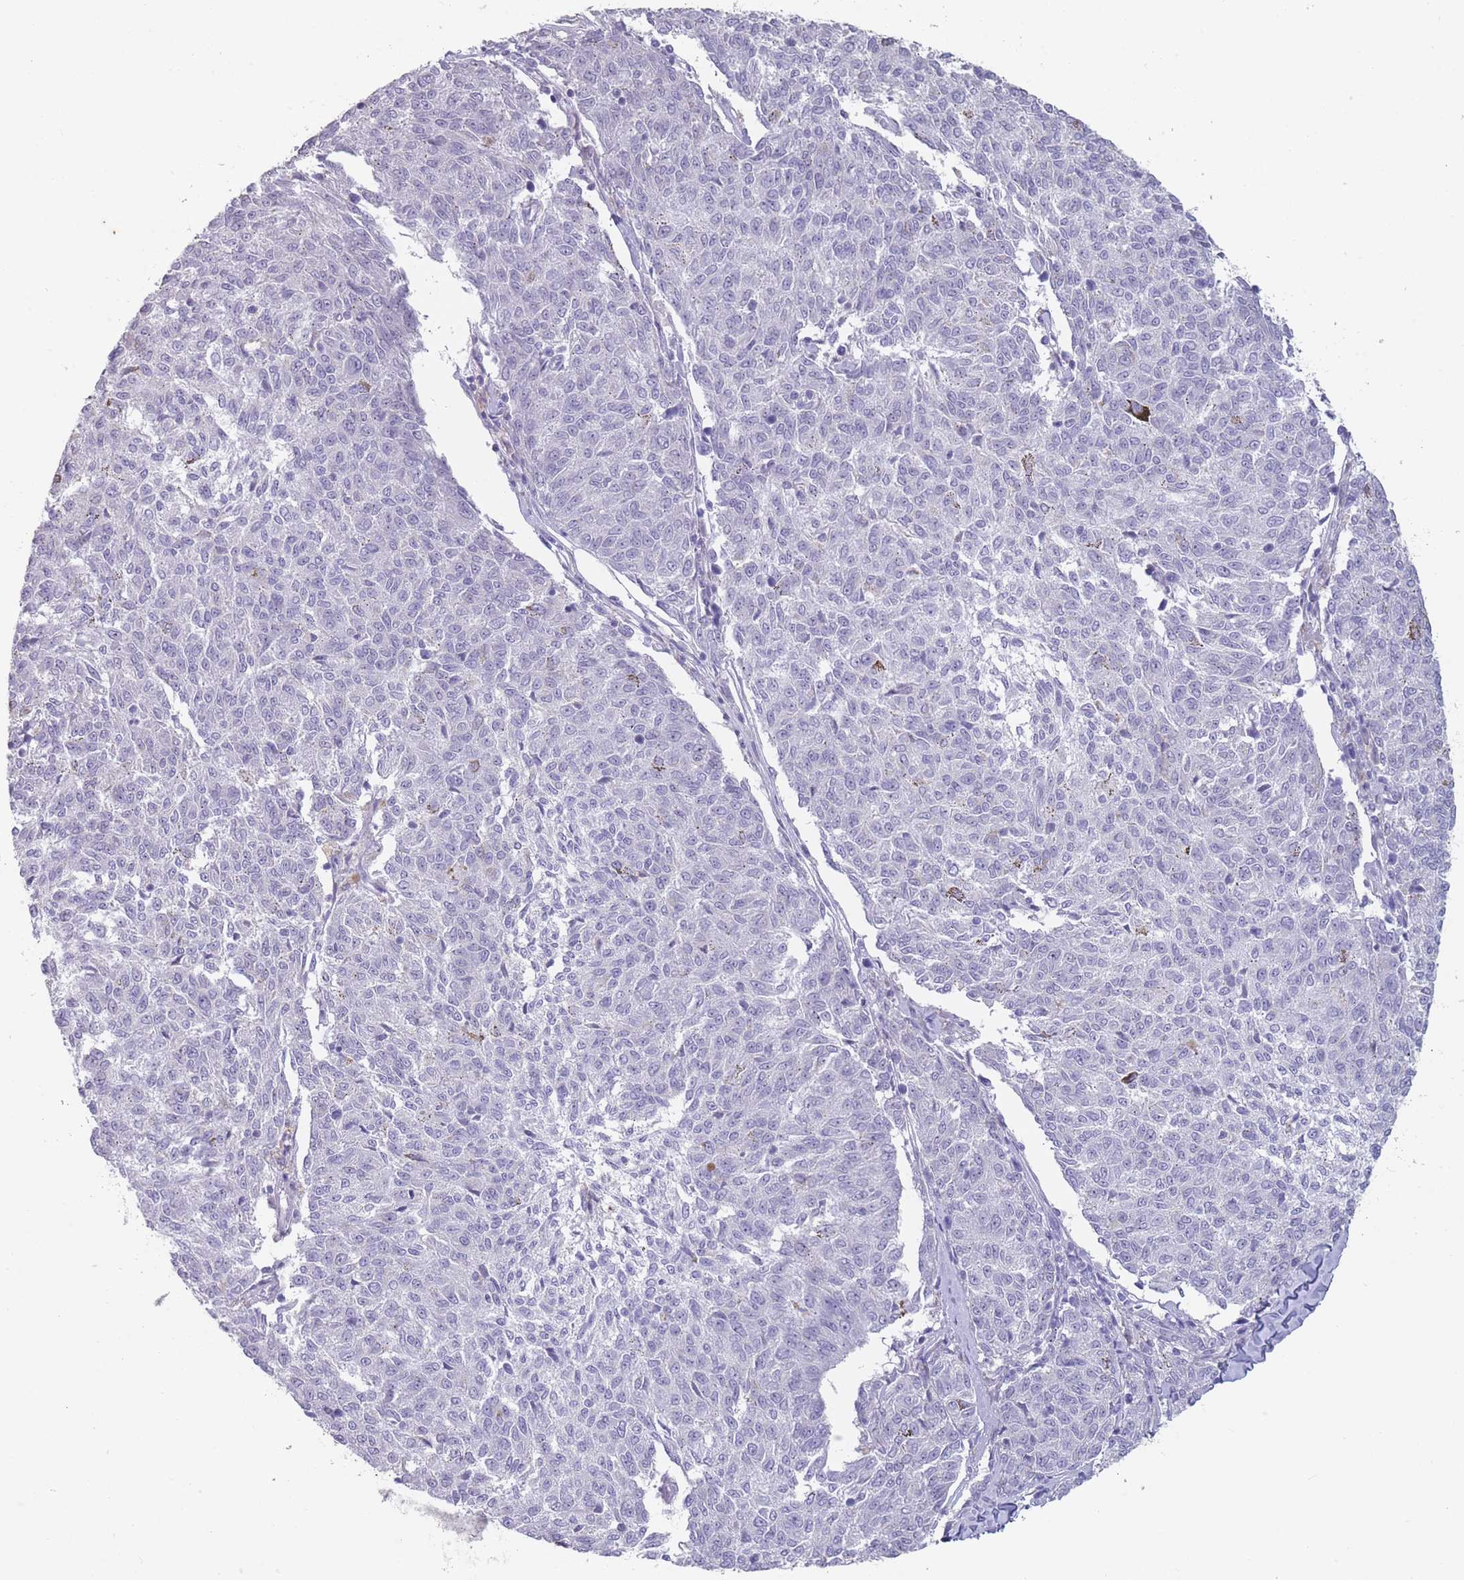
{"staining": {"intensity": "negative", "quantity": "none", "location": "none"}, "tissue": "melanoma", "cell_type": "Tumor cells", "image_type": "cancer", "snomed": [{"axis": "morphology", "description": "Malignant melanoma, NOS"}, {"axis": "topography", "description": "Skin"}], "caption": "DAB (3,3'-diaminobenzidine) immunohistochemical staining of malignant melanoma reveals no significant expression in tumor cells.", "gene": "PAIP2B", "patient": {"sex": "female", "age": 72}}